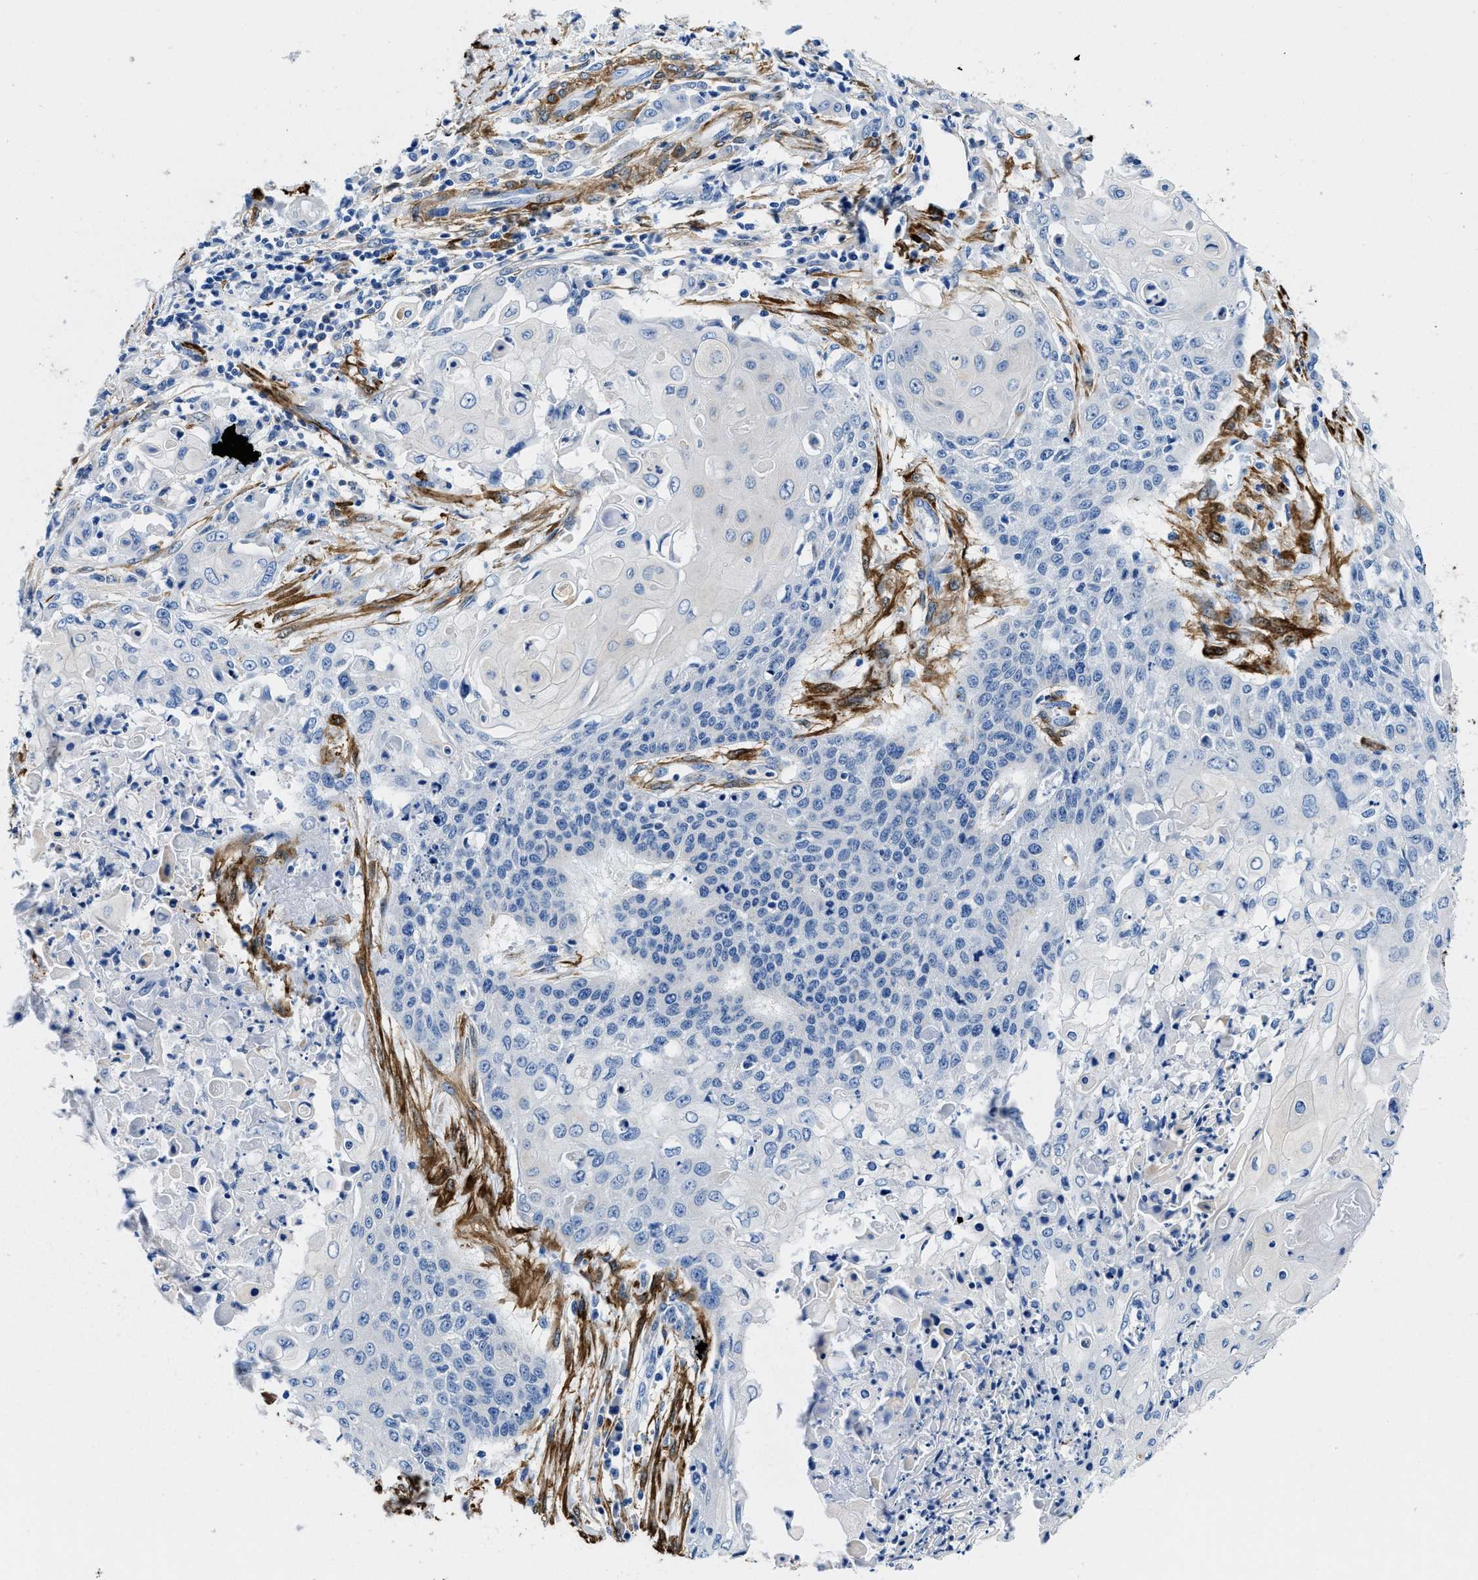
{"staining": {"intensity": "negative", "quantity": "none", "location": "none"}, "tissue": "cervical cancer", "cell_type": "Tumor cells", "image_type": "cancer", "snomed": [{"axis": "morphology", "description": "Squamous cell carcinoma, NOS"}, {"axis": "topography", "description": "Cervix"}], "caption": "This is an immunohistochemistry photomicrograph of cervical cancer (squamous cell carcinoma). There is no expression in tumor cells.", "gene": "TEX261", "patient": {"sex": "female", "age": 39}}